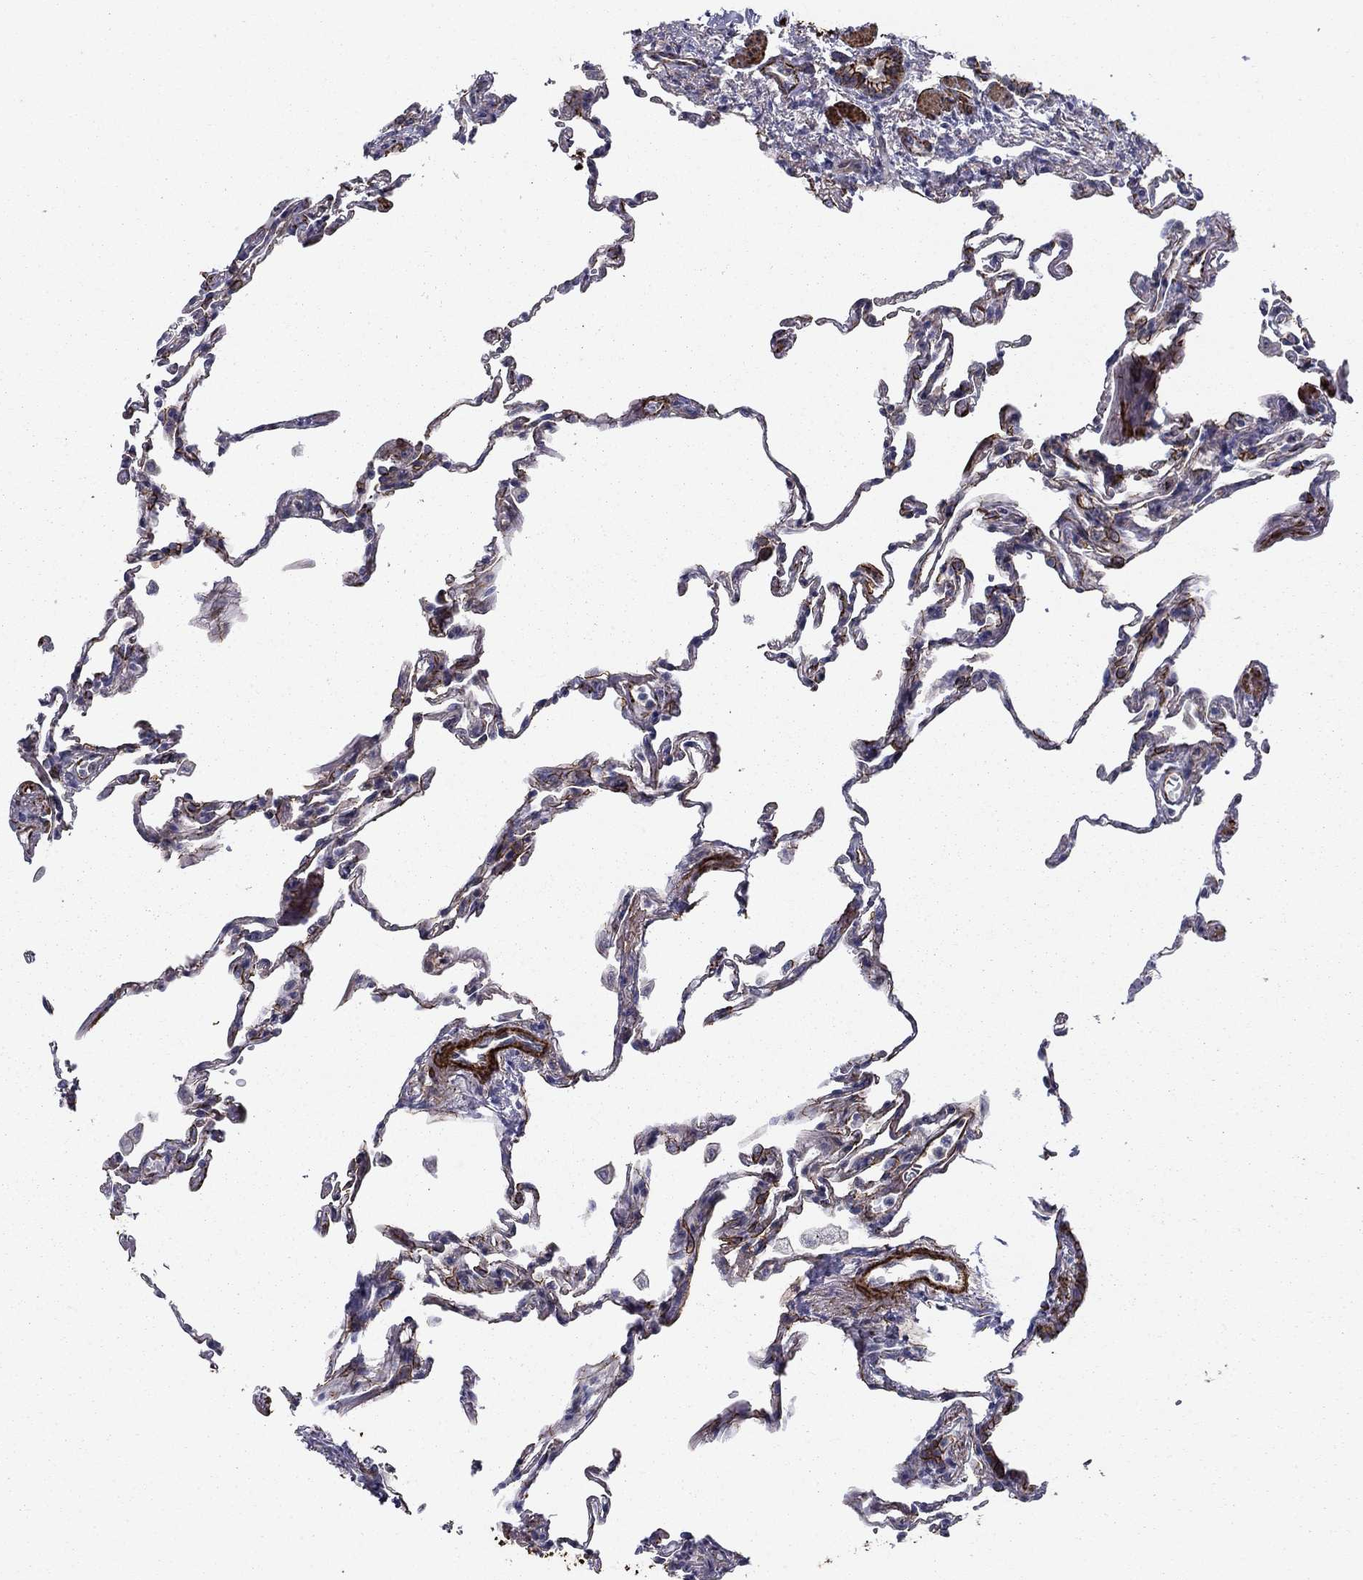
{"staining": {"intensity": "strong", "quantity": "<25%", "location": "cytoplasmic/membranous"}, "tissue": "lung", "cell_type": "Alveolar cells", "image_type": "normal", "snomed": [{"axis": "morphology", "description": "Normal tissue, NOS"}, {"axis": "topography", "description": "Lung"}], "caption": "A histopathology image of lung stained for a protein exhibits strong cytoplasmic/membranous brown staining in alveolar cells. (DAB (3,3'-diaminobenzidine) IHC, brown staining for protein, blue staining for nuclei).", "gene": "KRBA1", "patient": {"sex": "female", "age": 57}}